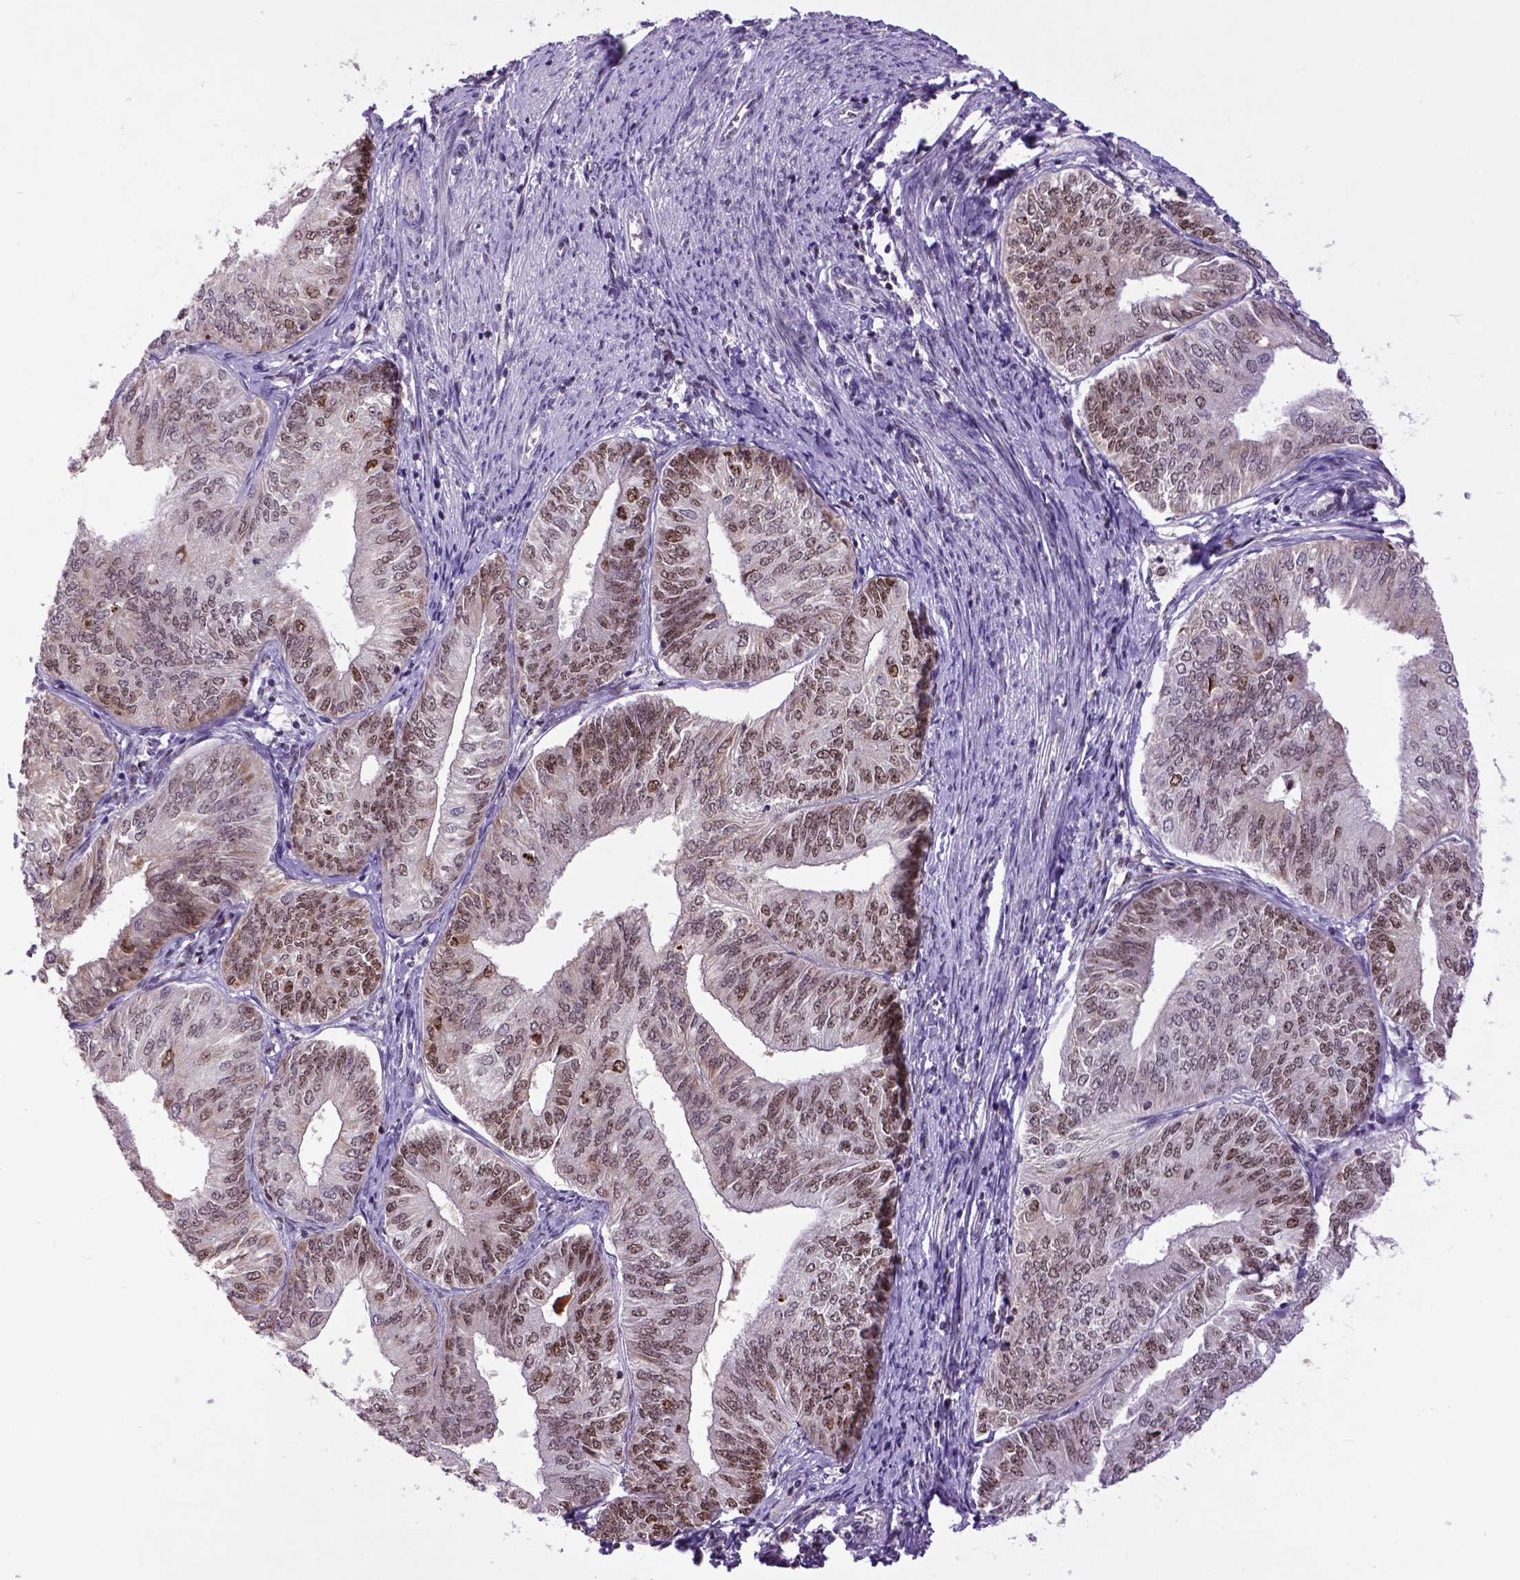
{"staining": {"intensity": "moderate", "quantity": ">75%", "location": "nuclear"}, "tissue": "endometrial cancer", "cell_type": "Tumor cells", "image_type": "cancer", "snomed": [{"axis": "morphology", "description": "Adenocarcinoma, NOS"}, {"axis": "topography", "description": "Endometrium"}], "caption": "Protein positivity by immunohistochemistry (IHC) displays moderate nuclear positivity in approximately >75% of tumor cells in endometrial cancer (adenocarcinoma).", "gene": "RCC2", "patient": {"sex": "female", "age": 58}}